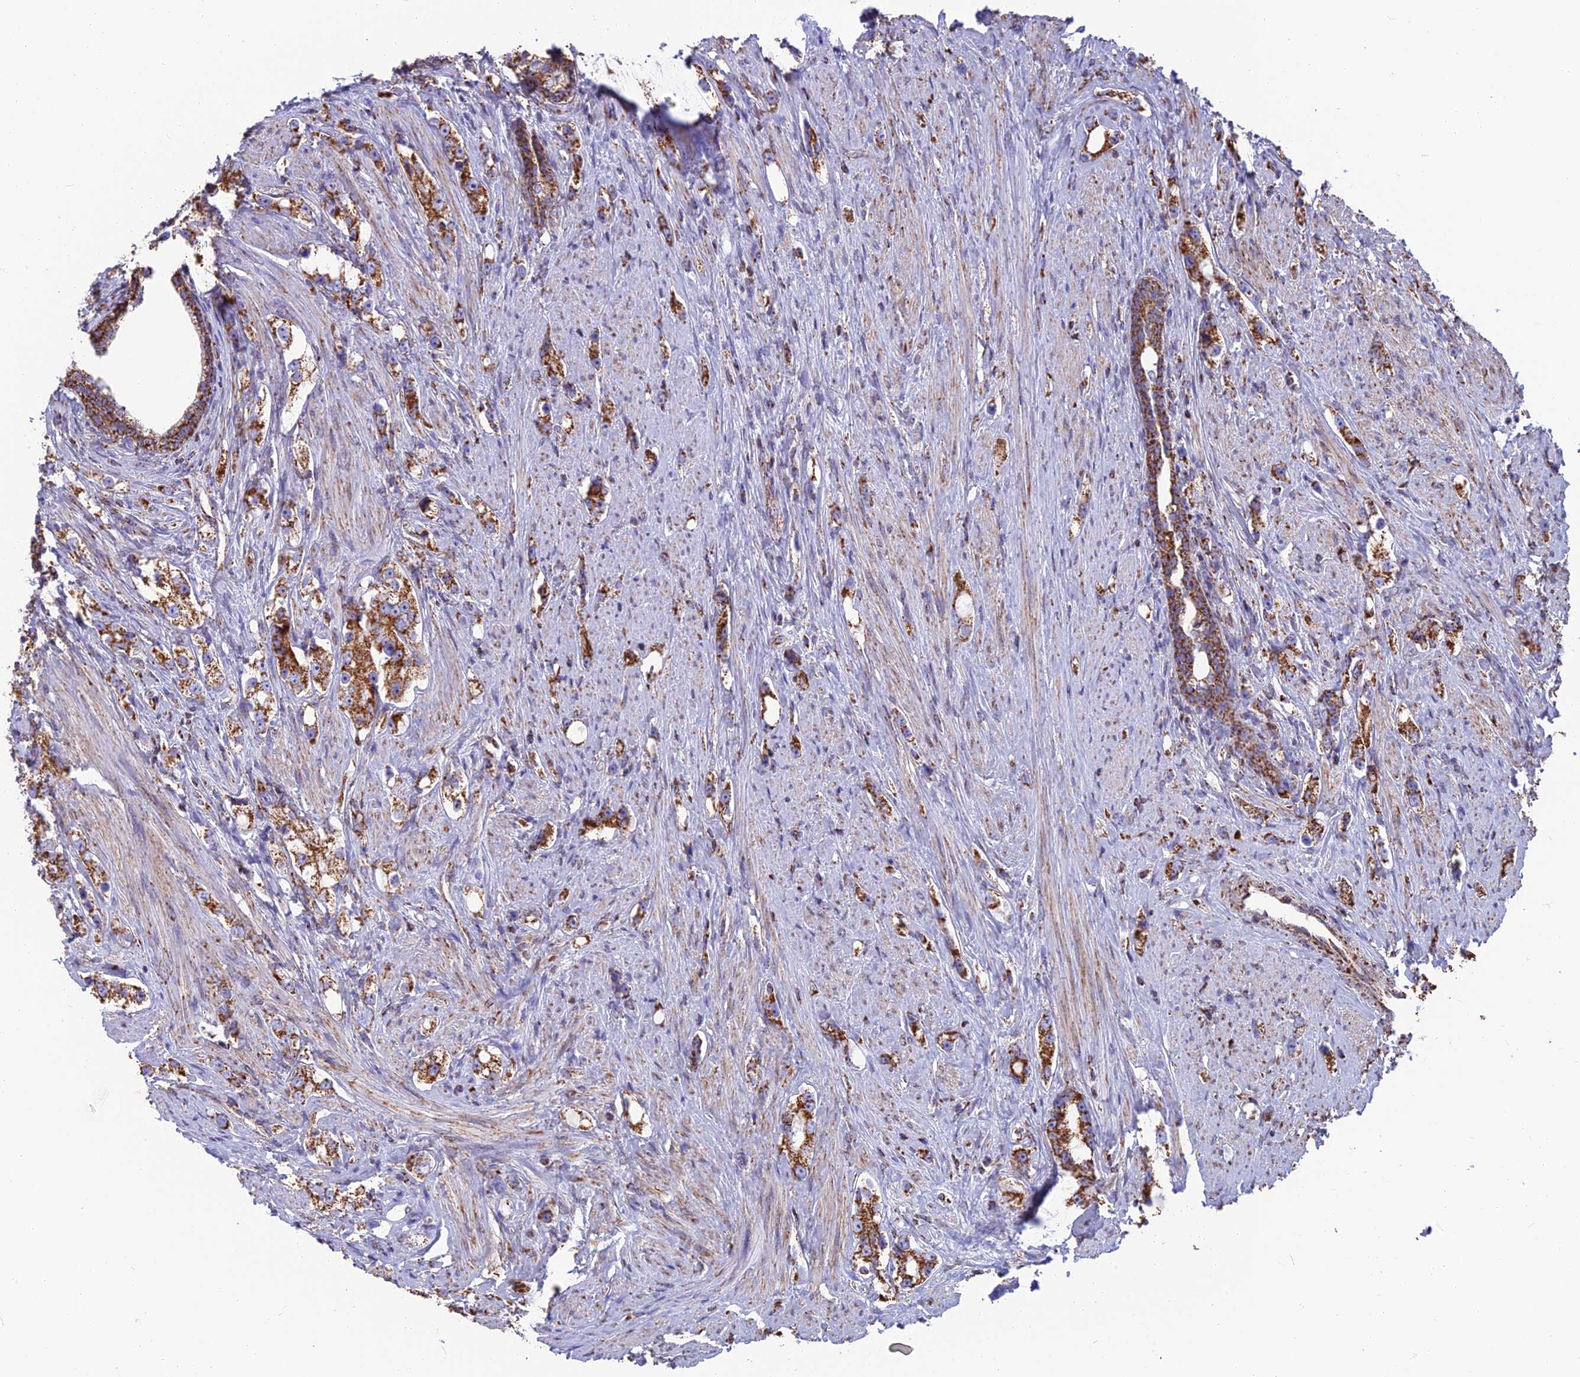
{"staining": {"intensity": "strong", "quantity": ">75%", "location": "cytoplasmic/membranous"}, "tissue": "prostate cancer", "cell_type": "Tumor cells", "image_type": "cancer", "snomed": [{"axis": "morphology", "description": "Adenocarcinoma, High grade"}, {"axis": "topography", "description": "Prostate"}], "caption": "Prostate adenocarcinoma (high-grade) was stained to show a protein in brown. There is high levels of strong cytoplasmic/membranous positivity in approximately >75% of tumor cells. The staining was performed using DAB (3,3'-diaminobenzidine) to visualize the protein expression in brown, while the nuclei were stained in blue with hematoxylin (Magnification: 20x).", "gene": "CS", "patient": {"sex": "male", "age": 63}}